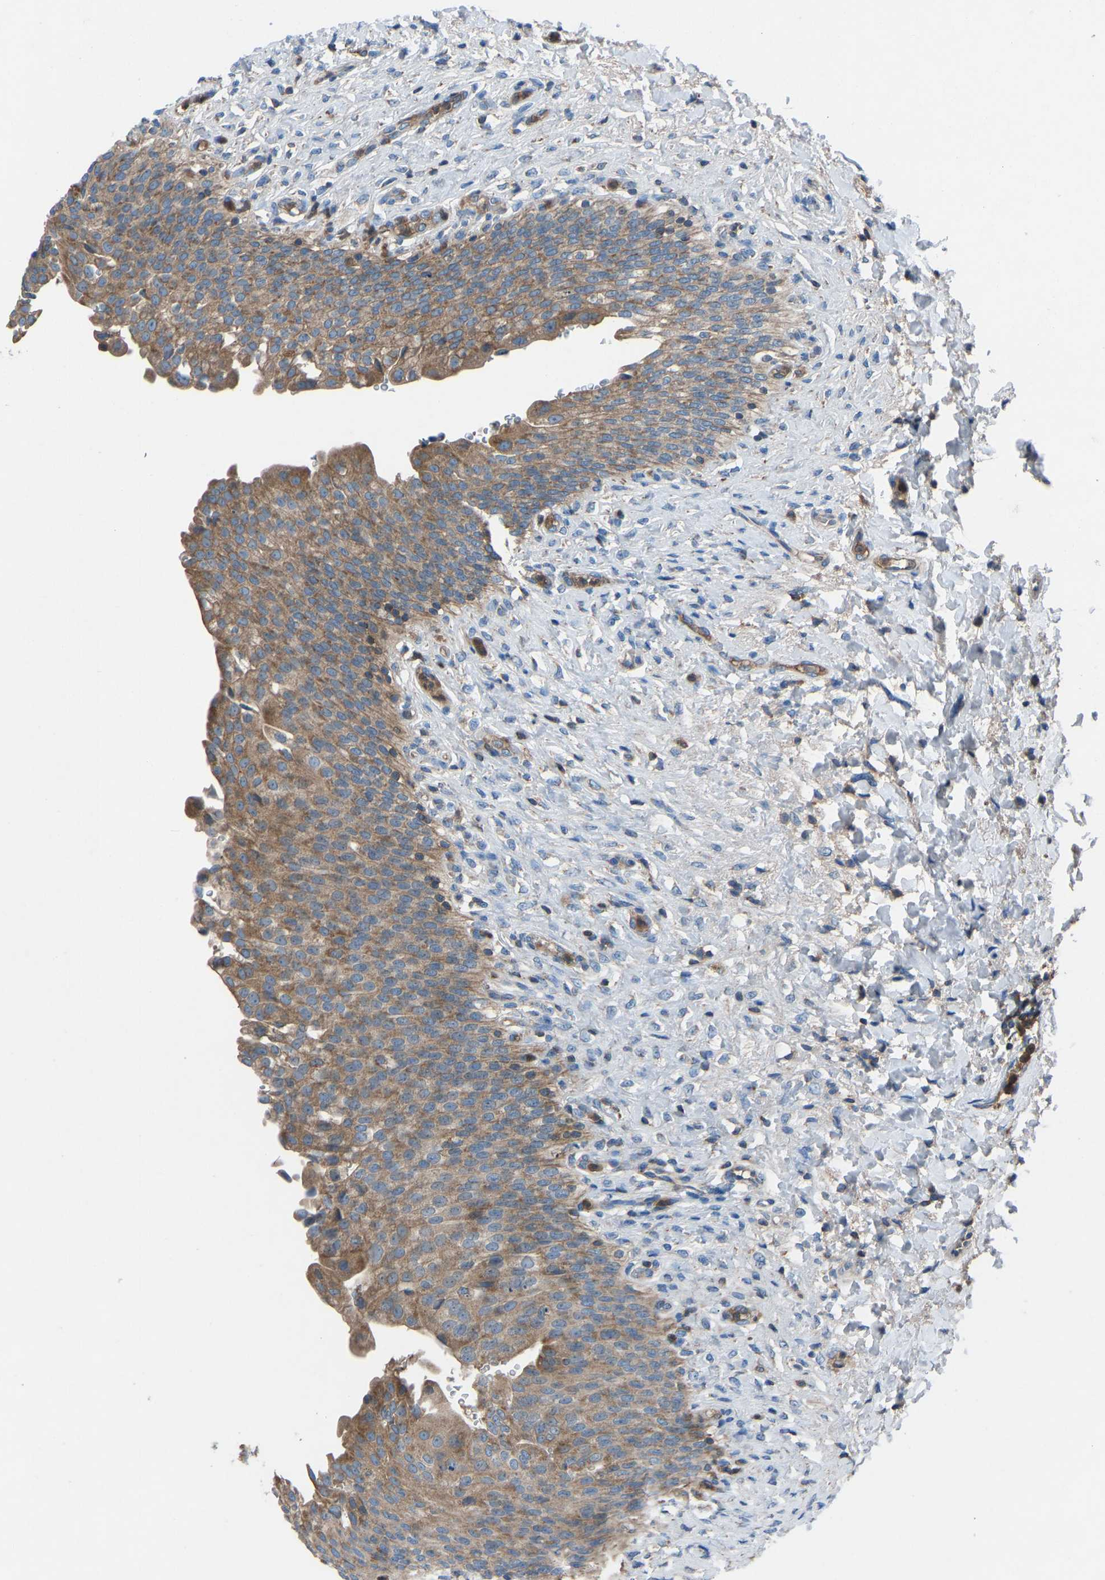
{"staining": {"intensity": "moderate", "quantity": ">75%", "location": "cytoplasmic/membranous"}, "tissue": "urinary bladder", "cell_type": "Urothelial cells", "image_type": "normal", "snomed": [{"axis": "morphology", "description": "Urothelial carcinoma, High grade"}, {"axis": "topography", "description": "Urinary bladder"}], "caption": "Immunohistochemical staining of normal human urinary bladder exhibits moderate cytoplasmic/membranous protein expression in approximately >75% of urothelial cells. Immunohistochemistry stains the protein of interest in brown and the nuclei are stained blue.", "gene": "GRK6", "patient": {"sex": "male", "age": 46}}